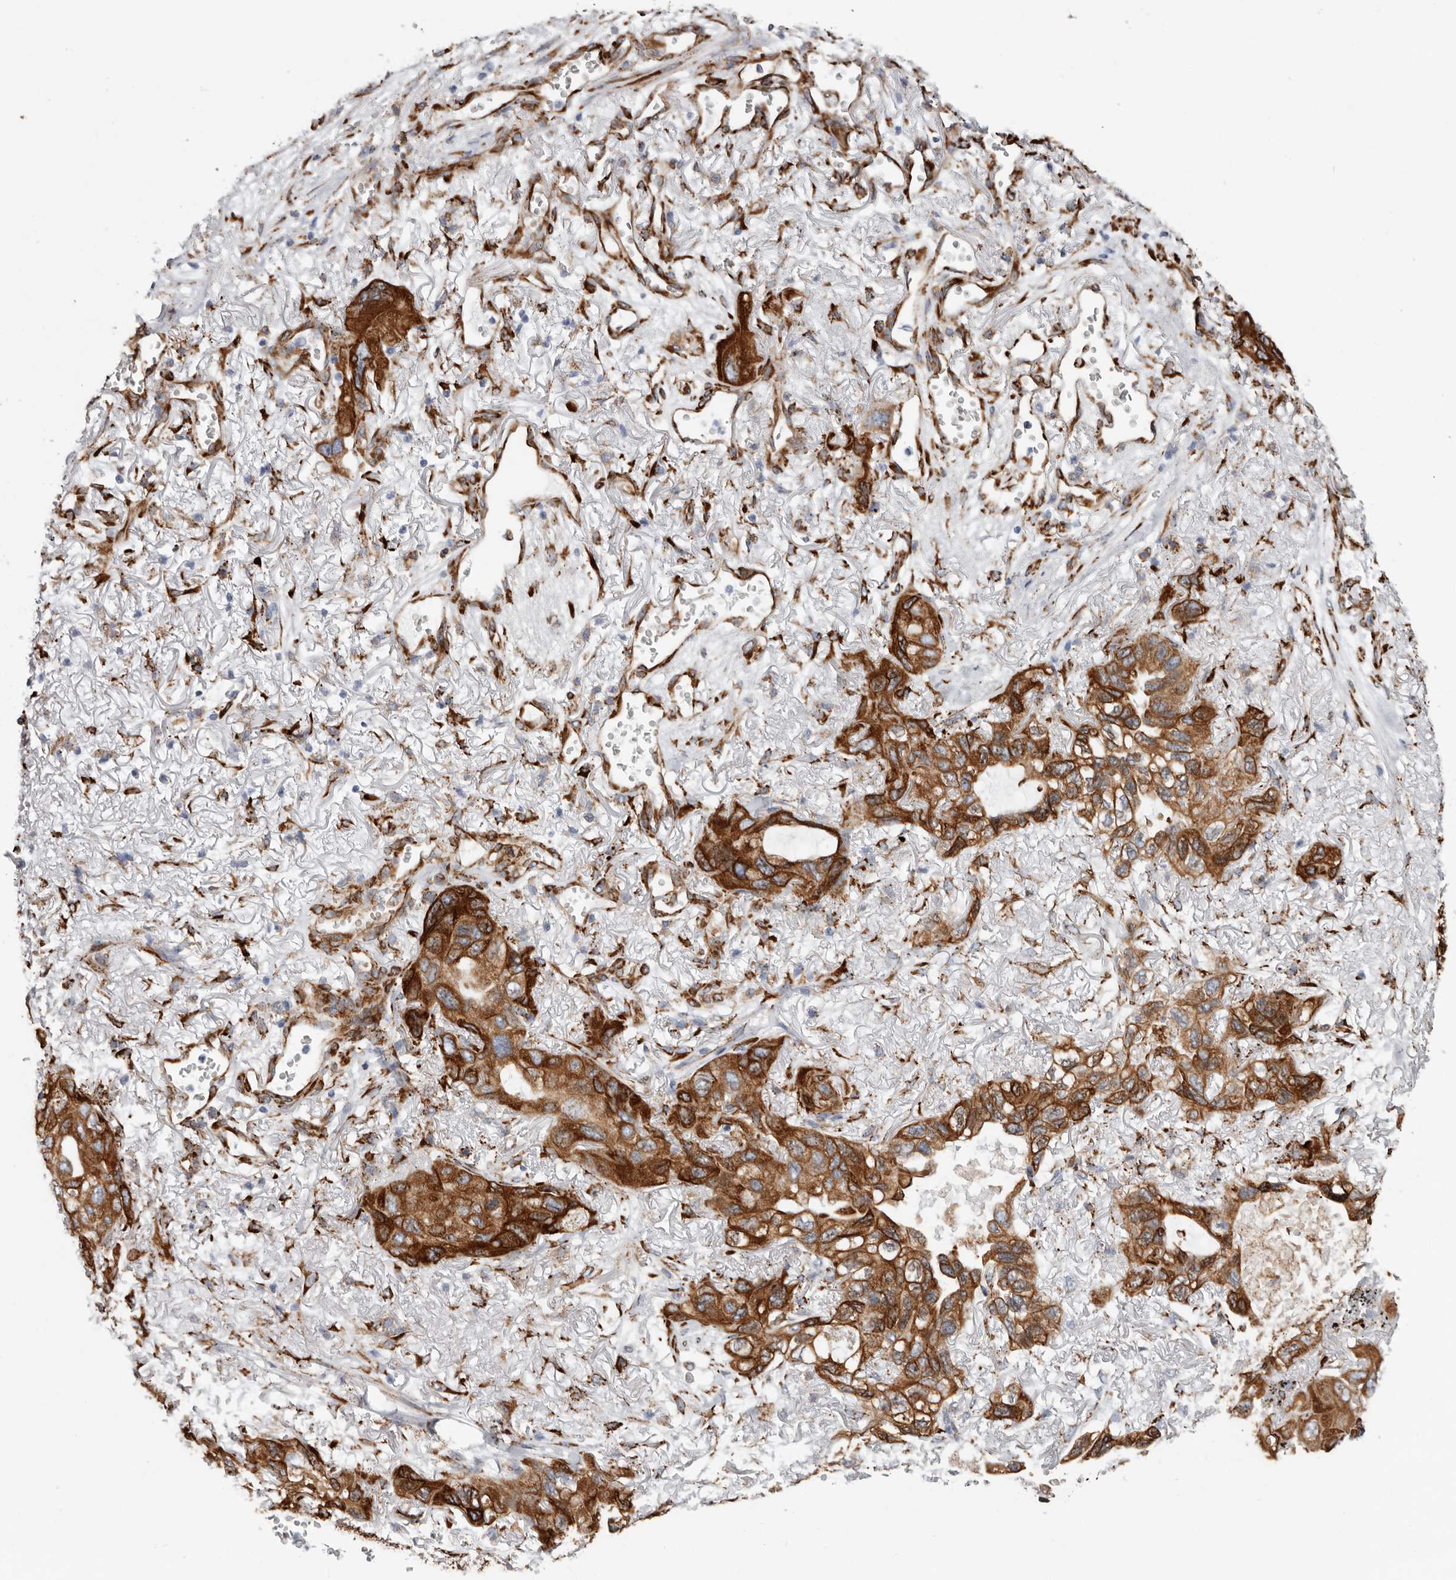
{"staining": {"intensity": "strong", "quantity": ">75%", "location": "cytoplasmic/membranous"}, "tissue": "lung cancer", "cell_type": "Tumor cells", "image_type": "cancer", "snomed": [{"axis": "morphology", "description": "Squamous cell carcinoma, NOS"}, {"axis": "topography", "description": "Lung"}], "caption": "IHC (DAB) staining of human lung cancer reveals strong cytoplasmic/membranous protein positivity in about >75% of tumor cells.", "gene": "SEMA3E", "patient": {"sex": "female", "age": 73}}